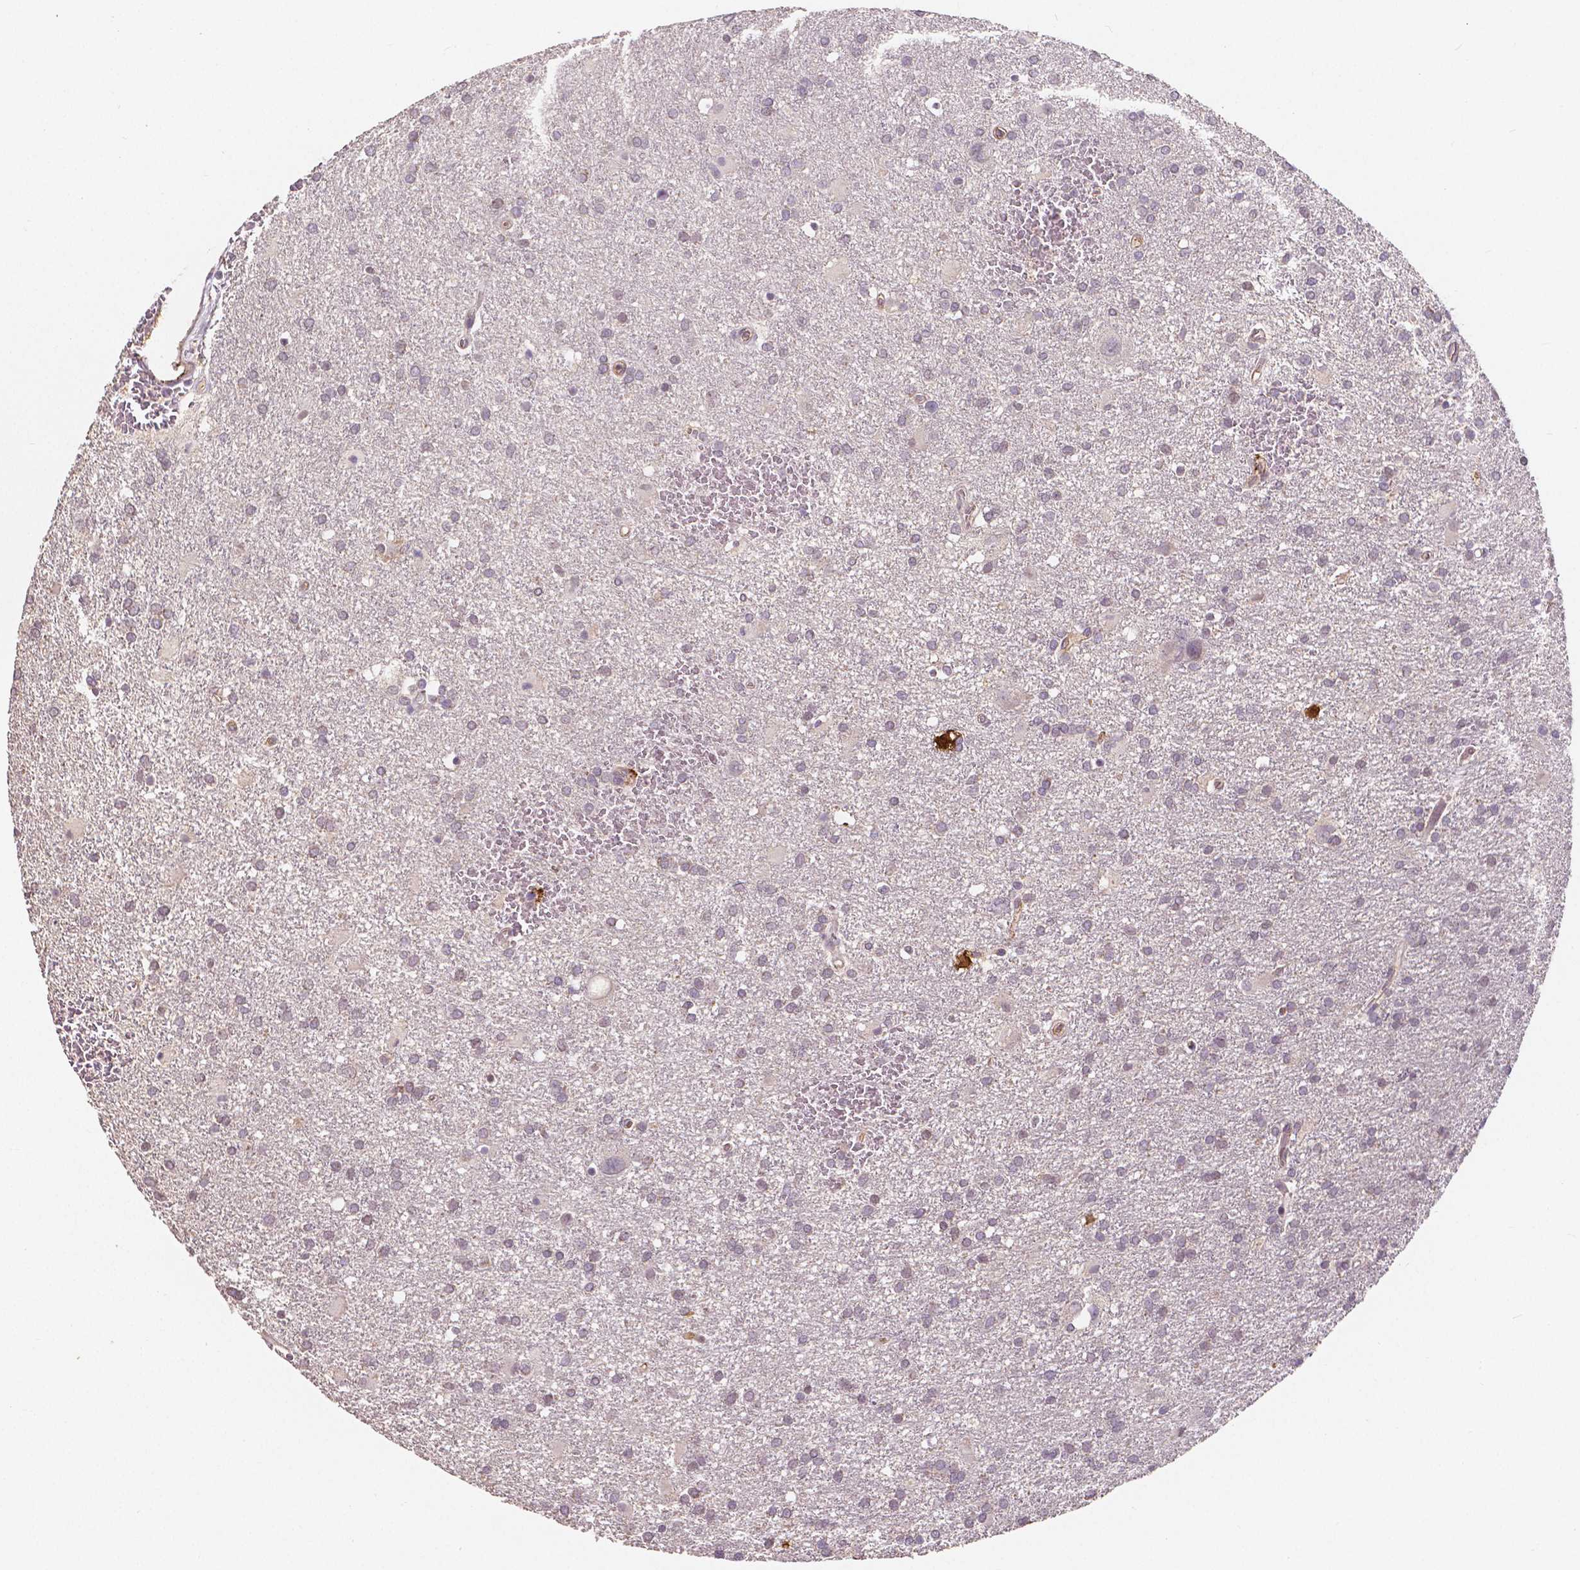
{"staining": {"intensity": "negative", "quantity": "none", "location": "none"}, "tissue": "glioma", "cell_type": "Tumor cells", "image_type": "cancer", "snomed": [{"axis": "morphology", "description": "Glioma, malignant, Low grade"}, {"axis": "topography", "description": "Brain"}], "caption": "The photomicrograph displays no significant positivity in tumor cells of malignant glioma (low-grade). (DAB (3,3'-diaminobenzidine) immunohistochemistry with hematoxylin counter stain).", "gene": "ELAVL2", "patient": {"sex": "male", "age": 66}}